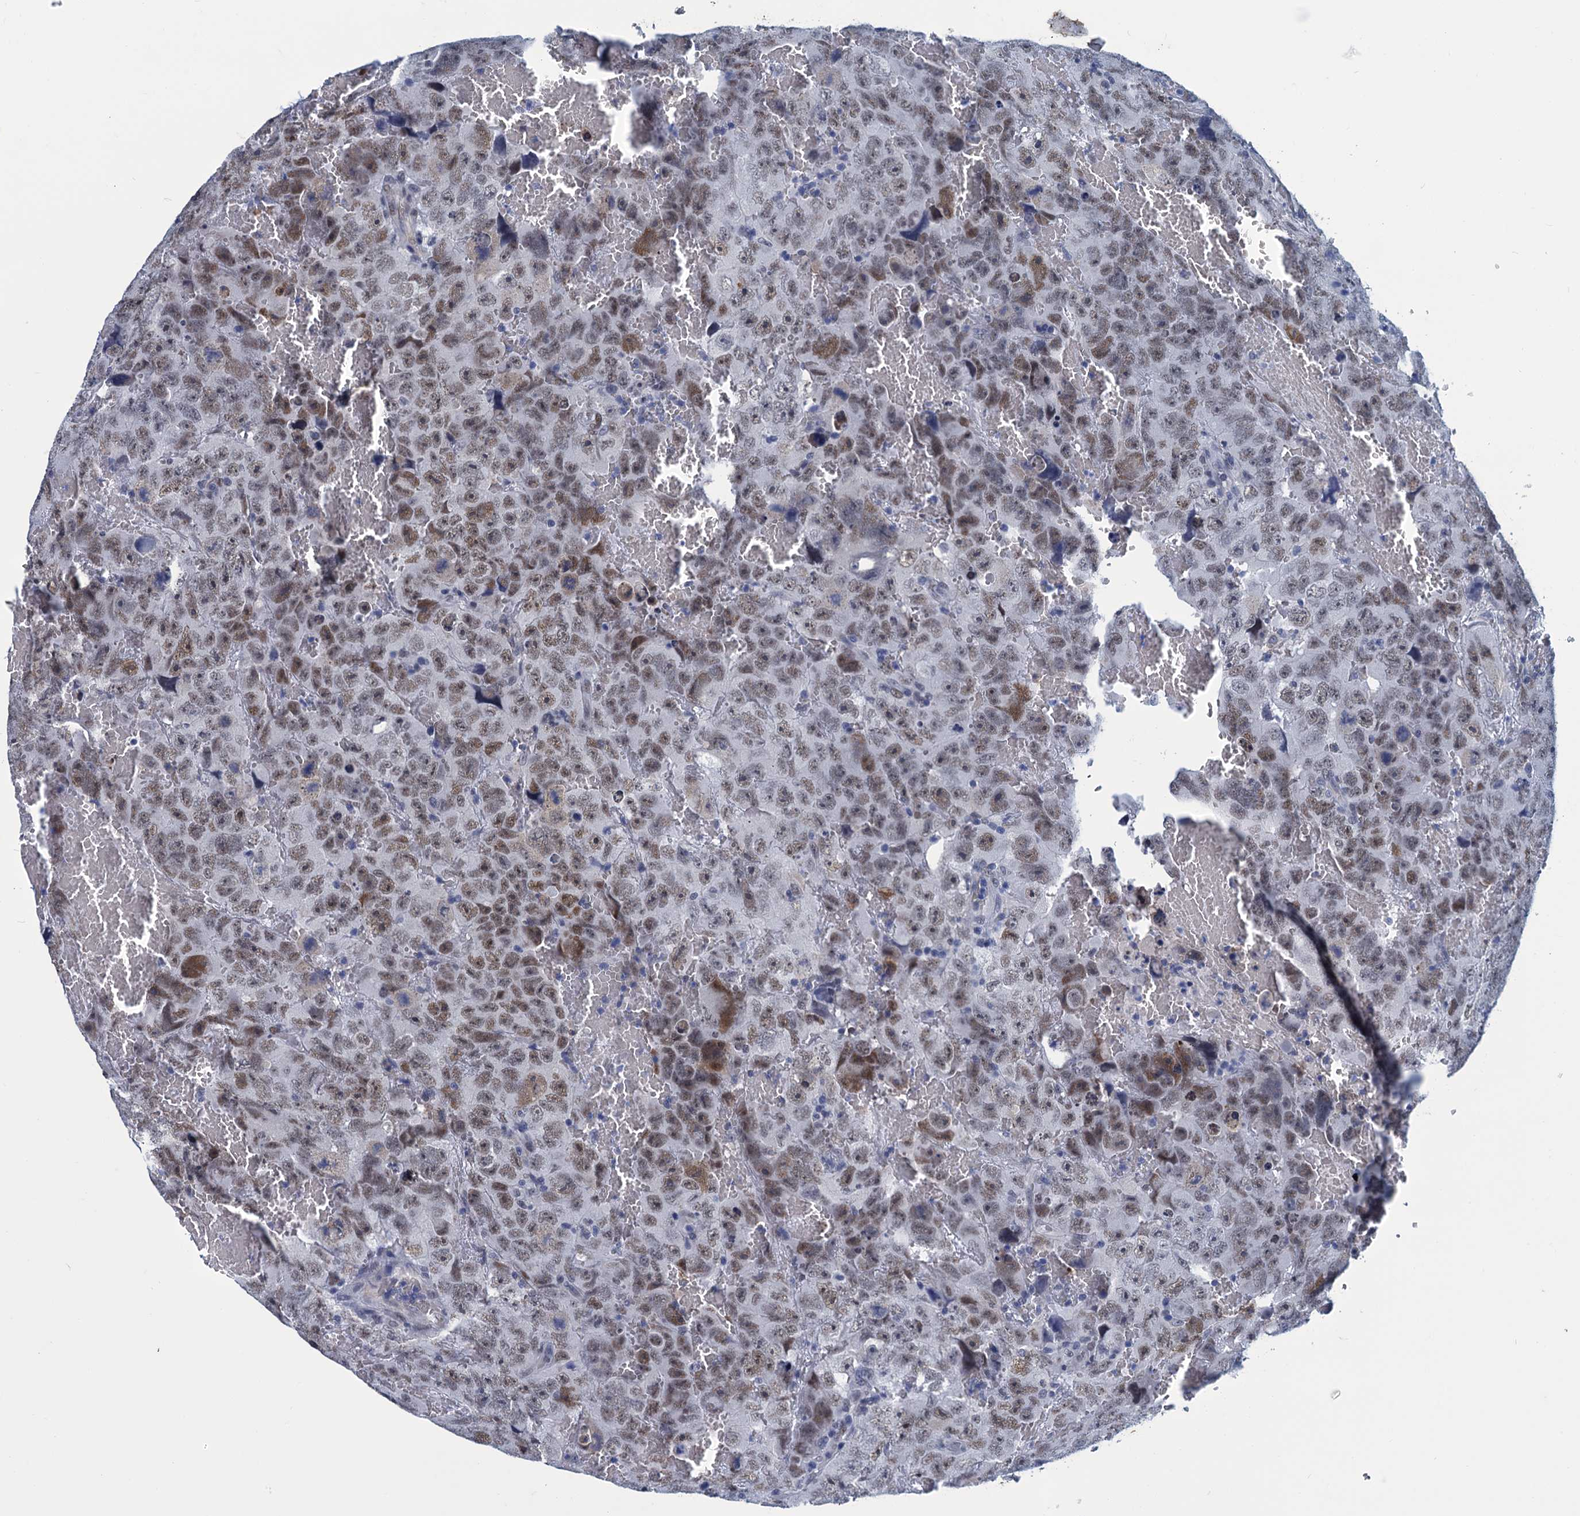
{"staining": {"intensity": "moderate", "quantity": "<25%", "location": "nuclear"}, "tissue": "testis cancer", "cell_type": "Tumor cells", "image_type": "cancer", "snomed": [{"axis": "morphology", "description": "Carcinoma, Embryonal, NOS"}, {"axis": "topography", "description": "Testis"}], "caption": "This is a photomicrograph of immunohistochemistry (IHC) staining of testis cancer (embryonal carcinoma), which shows moderate expression in the nuclear of tumor cells.", "gene": "GINS3", "patient": {"sex": "male", "age": 45}}